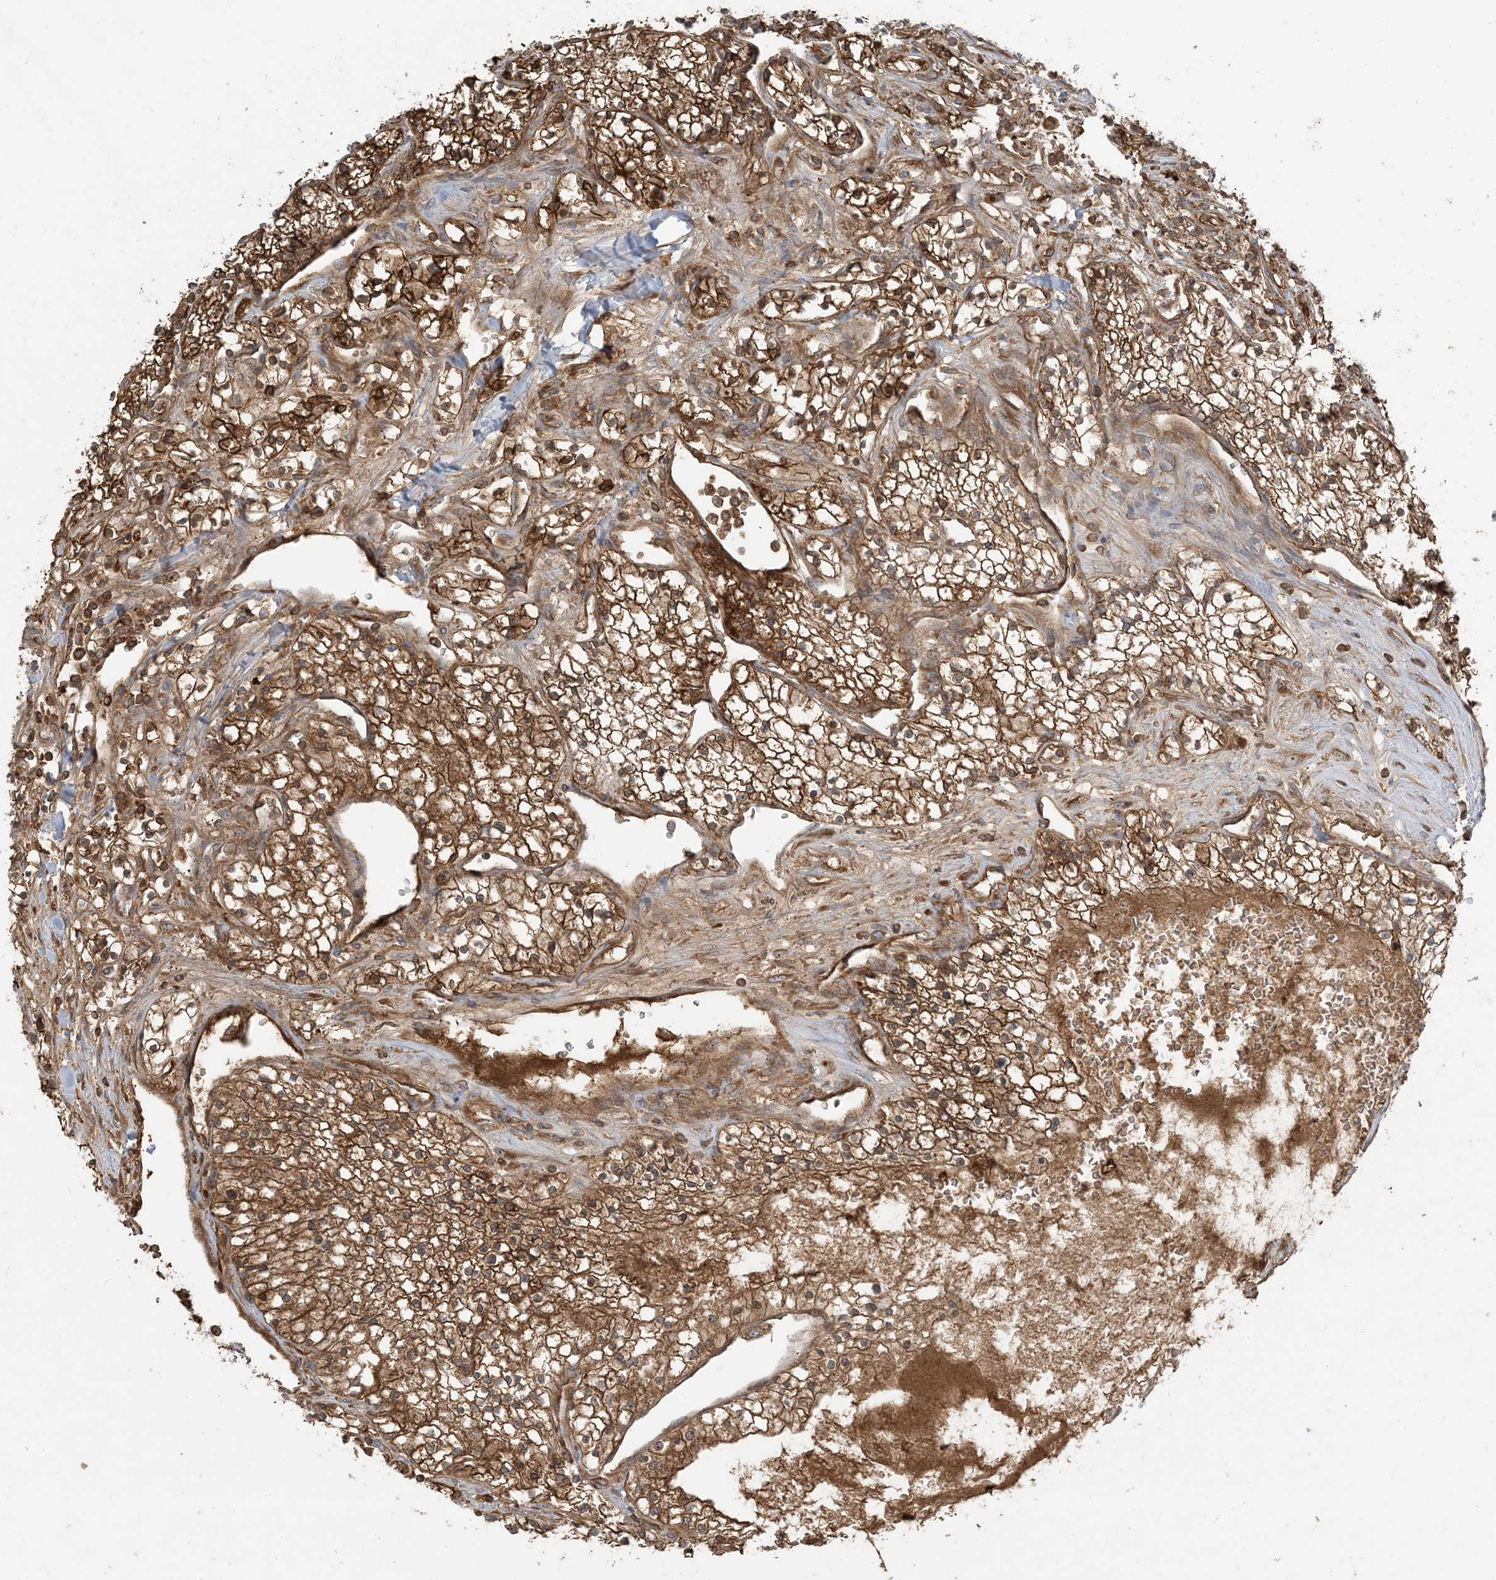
{"staining": {"intensity": "strong", "quantity": ">75%", "location": "cytoplasmic/membranous,nuclear"}, "tissue": "renal cancer", "cell_type": "Tumor cells", "image_type": "cancer", "snomed": [{"axis": "morphology", "description": "Normal tissue, NOS"}, {"axis": "morphology", "description": "Adenocarcinoma, NOS"}, {"axis": "topography", "description": "Kidney"}], "caption": "Immunohistochemical staining of human renal cancer displays high levels of strong cytoplasmic/membranous and nuclear protein staining in approximately >75% of tumor cells.", "gene": "SRP72", "patient": {"sex": "male", "age": 68}}